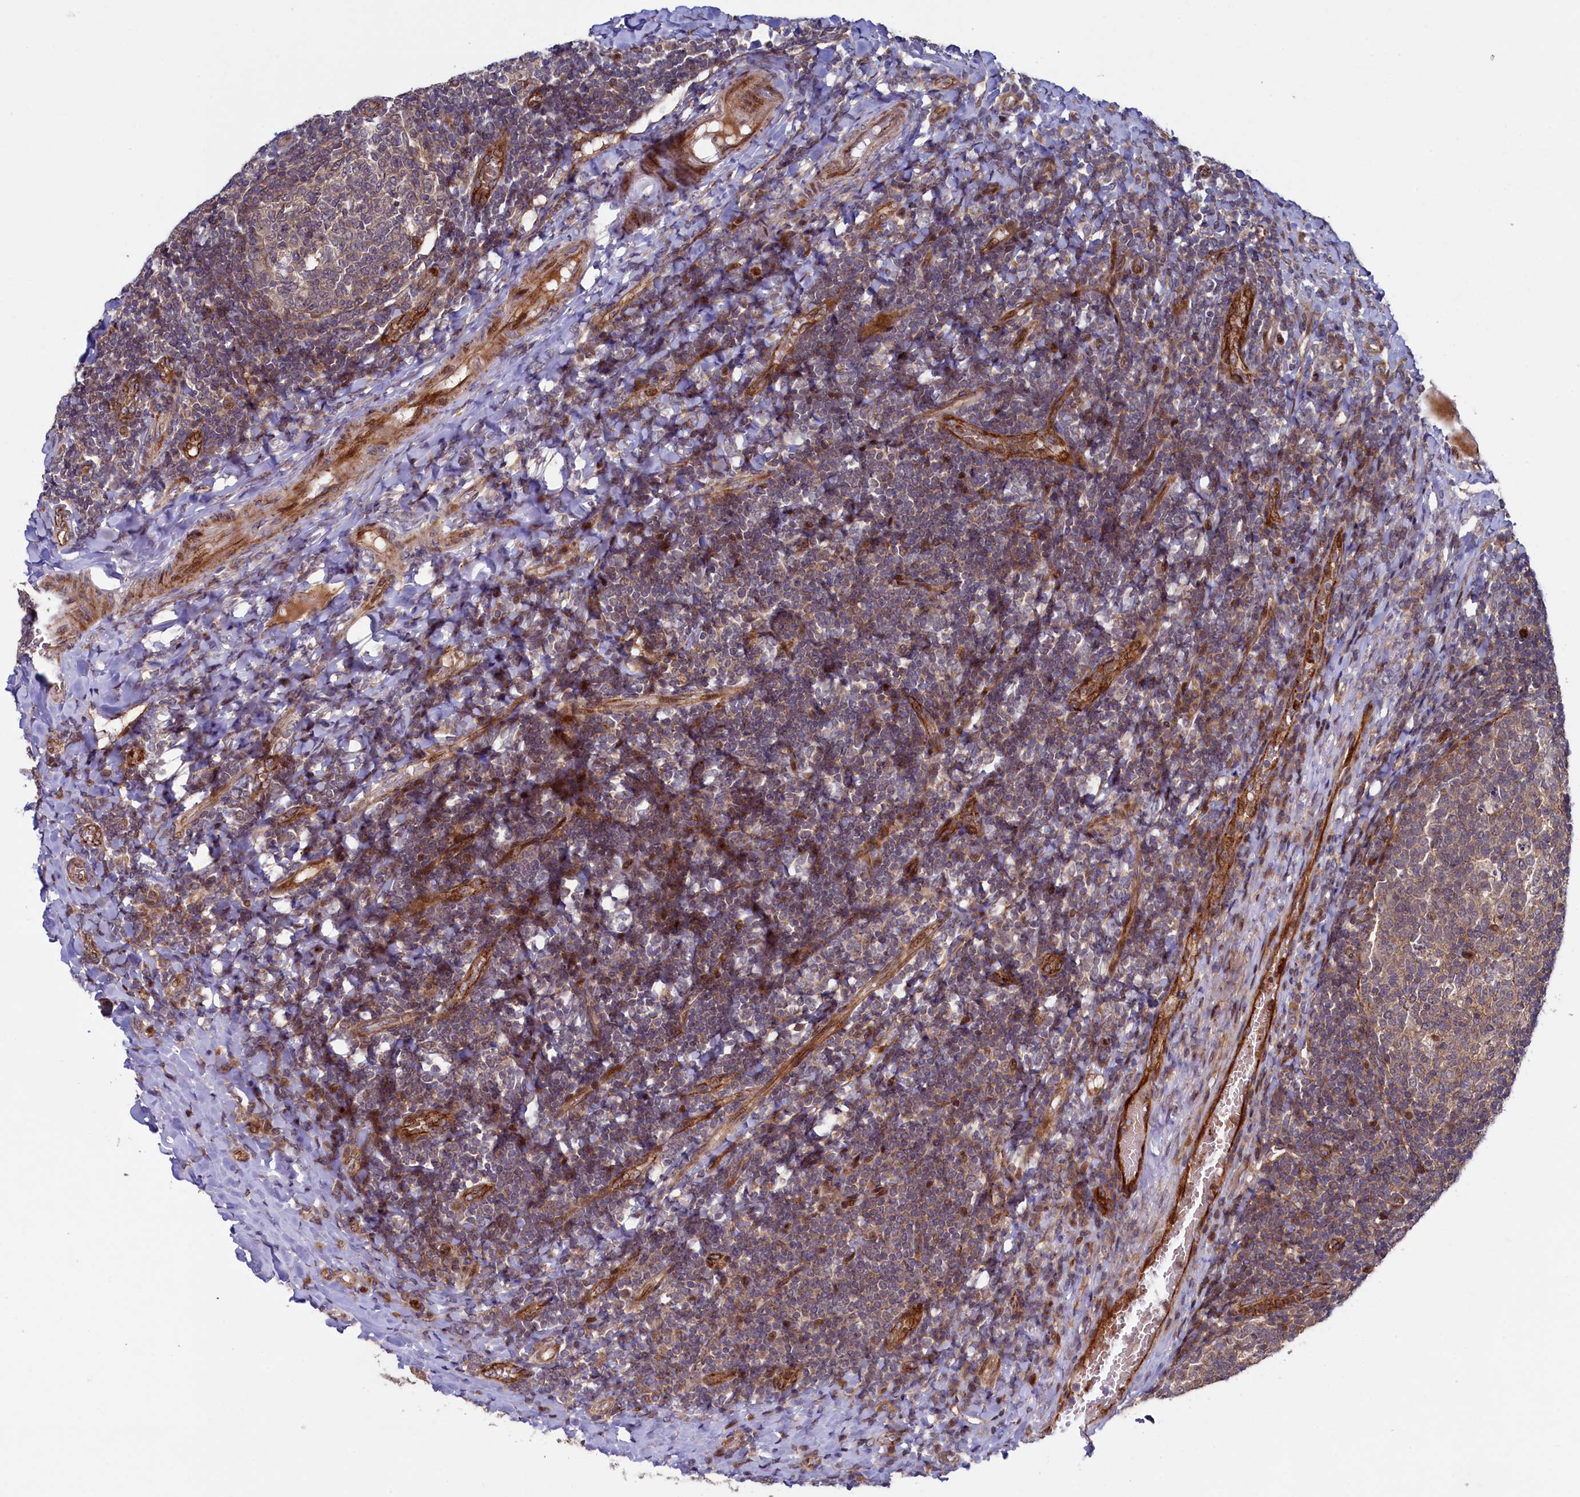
{"staining": {"intensity": "weak", "quantity": "25%-75%", "location": "cytoplasmic/membranous"}, "tissue": "tonsil", "cell_type": "Germinal center cells", "image_type": "normal", "snomed": [{"axis": "morphology", "description": "Normal tissue, NOS"}, {"axis": "topography", "description": "Tonsil"}], "caption": "Approximately 25%-75% of germinal center cells in normal human tonsil show weak cytoplasmic/membranous protein expression as visualized by brown immunohistochemical staining.", "gene": "PIK3C3", "patient": {"sex": "female", "age": 19}}